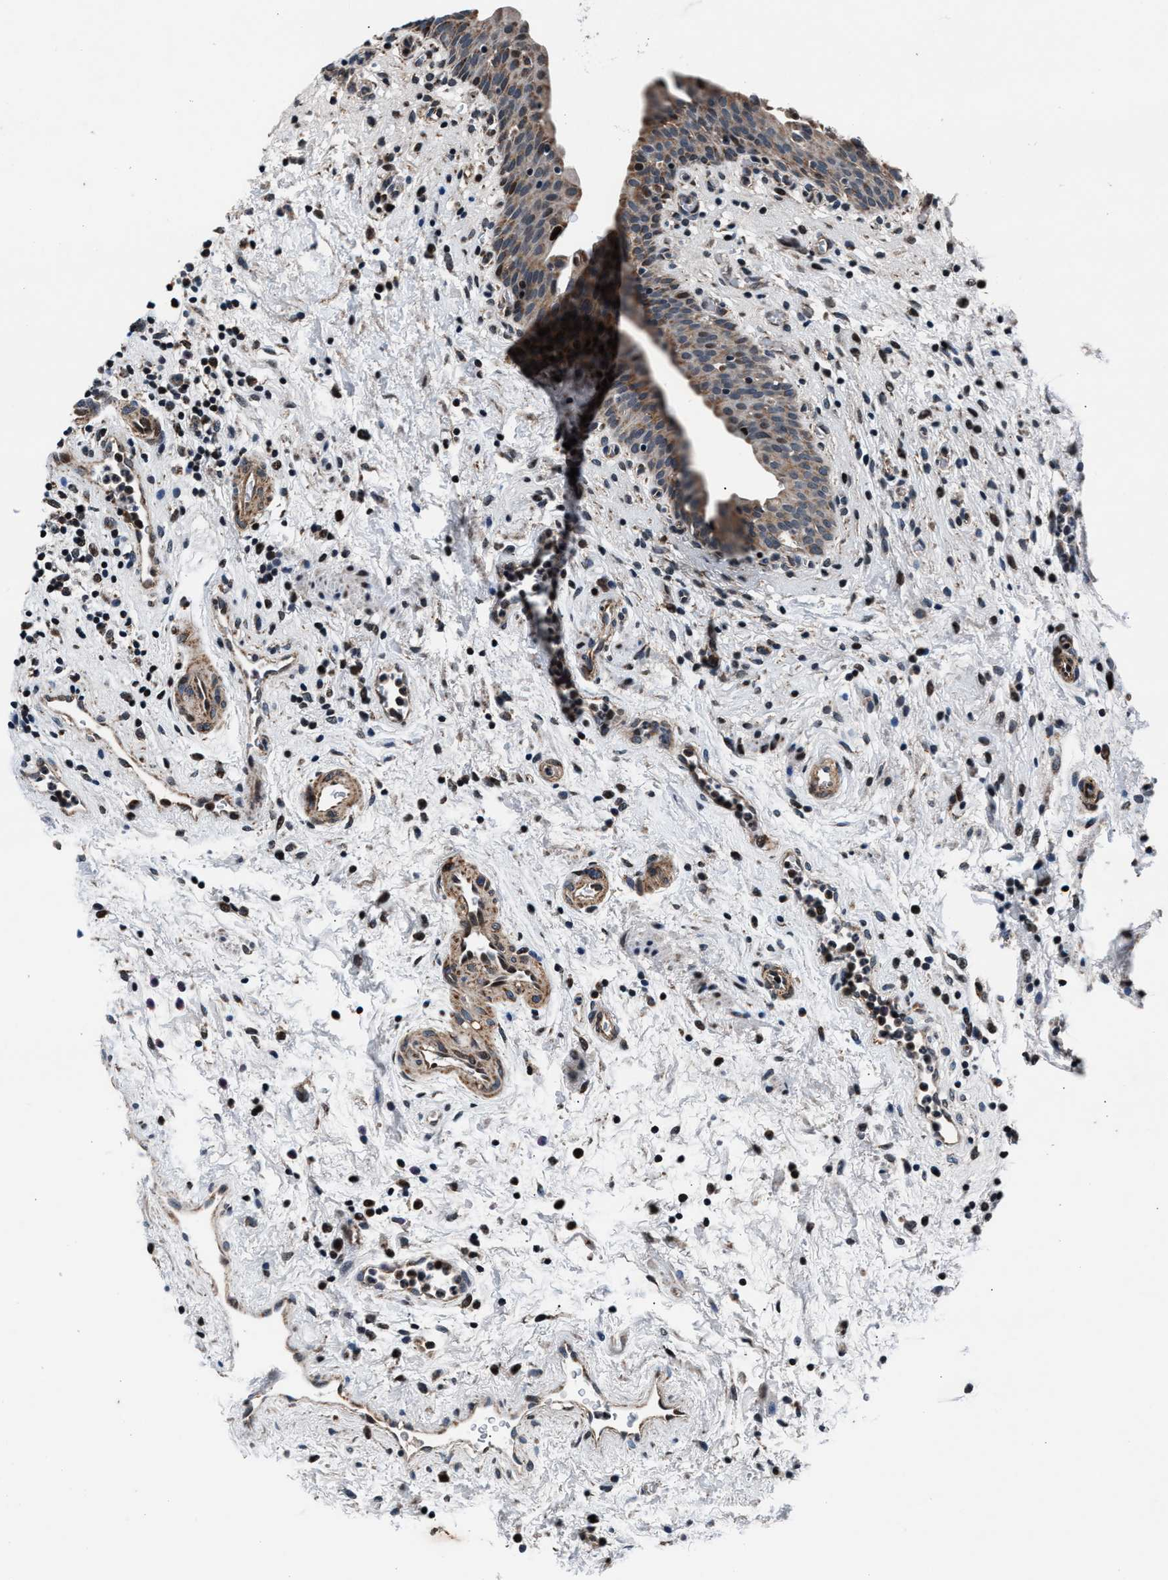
{"staining": {"intensity": "weak", "quantity": ">75%", "location": "cytoplasmic/membranous"}, "tissue": "urinary bladder", "cell_type": "Urothelial cells", "image_type": "normal", "snomed": [{"axis": "morphology", "description": "Normal tissue, NOS"}, {"axis": "topography", "description": "Urinary bladder"}], "caption": "A brown stain shows weak cytoplasmic/membranous staining of a protein in urothelial cells of benign urinary bladder.", "gene": "PRRC2B", "patient": {"sex": "male", "age": 37}}